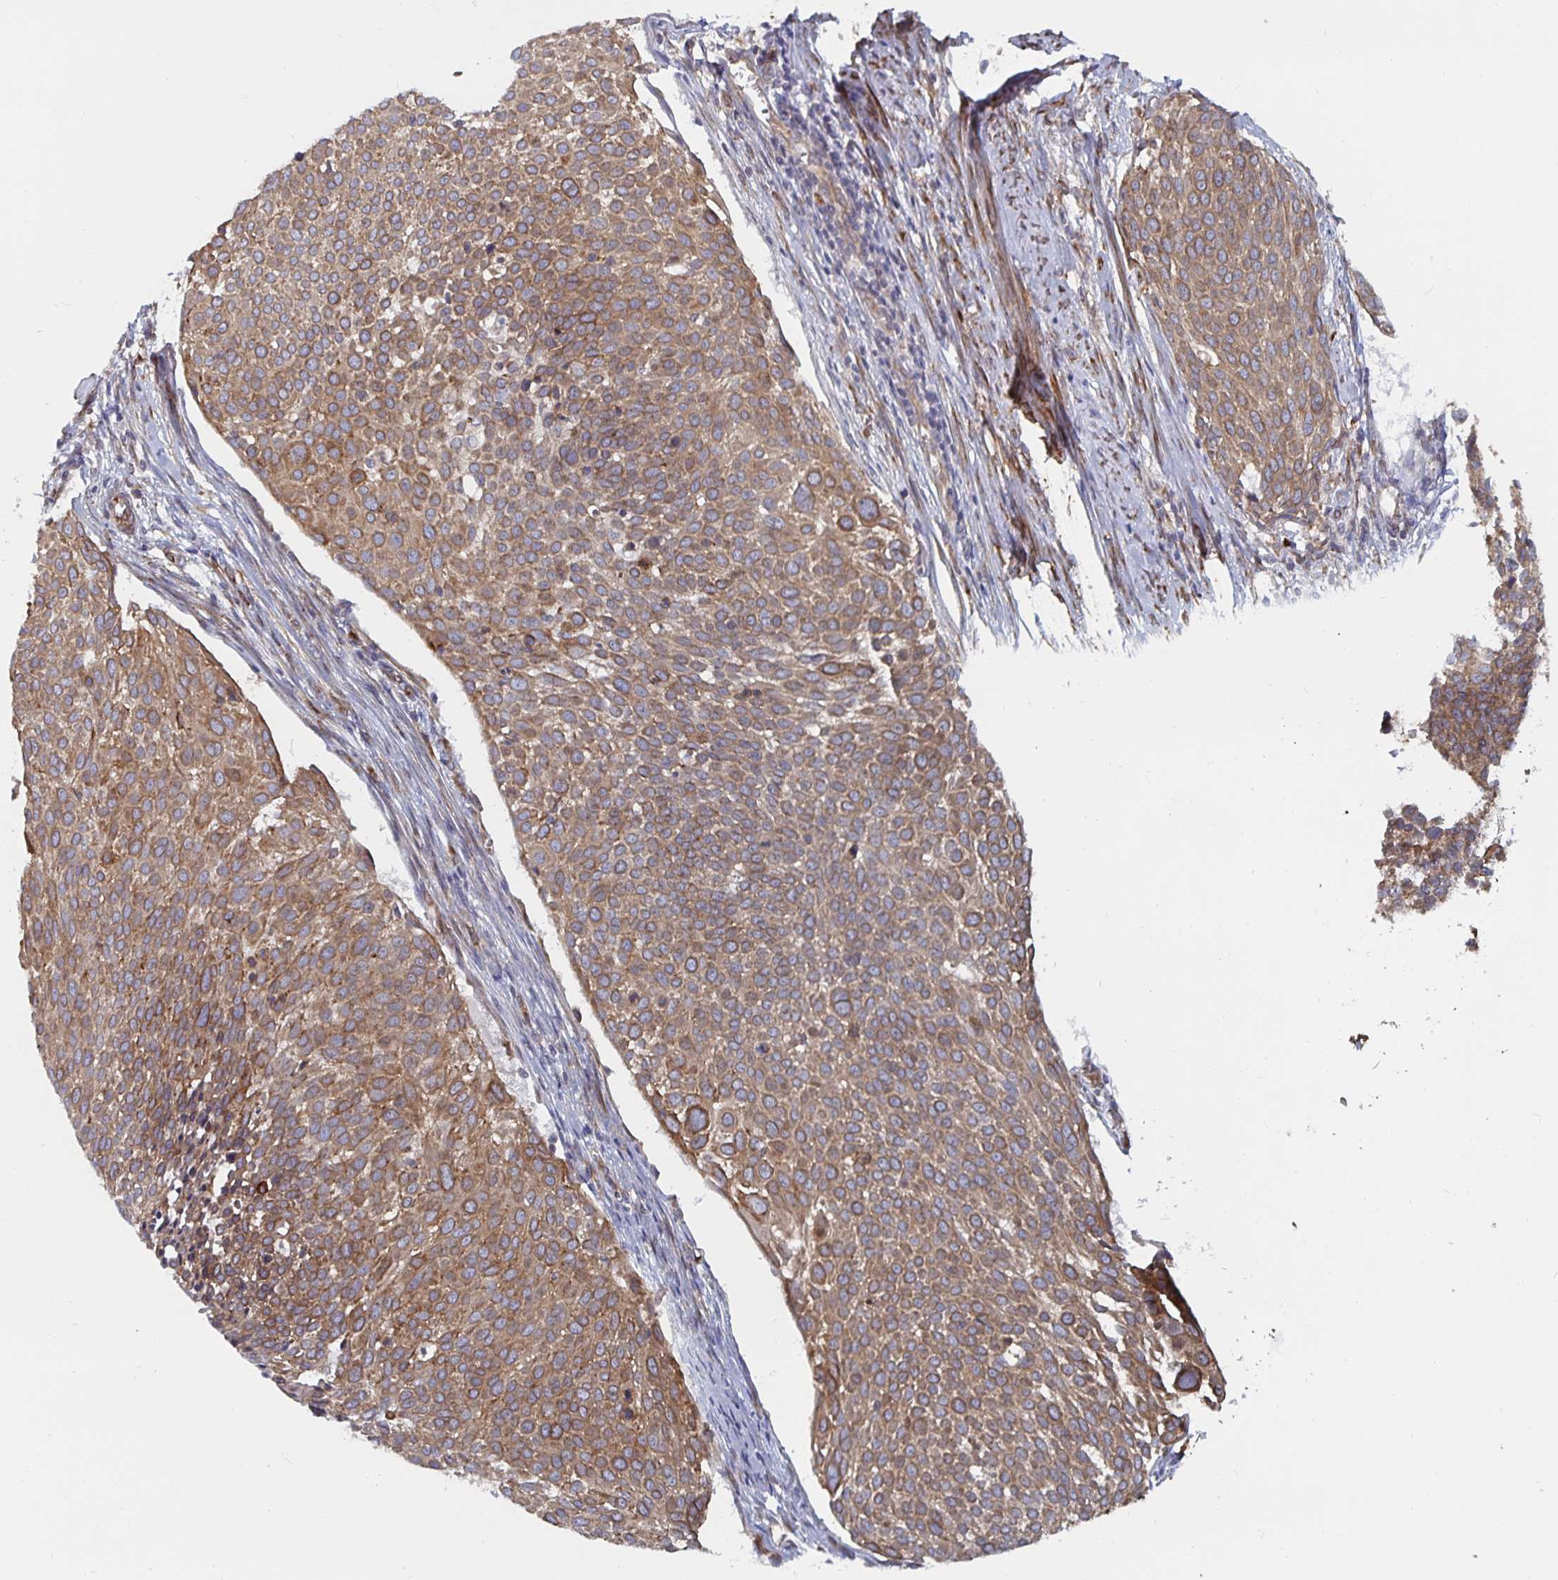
{"staining": {"intensity": "moderate", "quantity": ">75%", "location": "cytoplasmic/membranous"}, "tissue": "cervical cancer", "cell_type": "Tumor cells", "image_type": "cancer", "snomed": [{"axis": "morphology", "description": "Squamous cell carcinoma, NOS"}, {"axis": "topography", "description": "Cervix"}], "caption": "Immunohistochemistry (IHC) (DAB (3,3'-diaminobenzidine)) staining of cervical squamous cell carcinoma demonstrates moderate cytoplasmic/membranous protein staining in approximately >75% of tumor cells.", "gene": "BCAP29", "patient": {"sex": "female", "age": 39}}